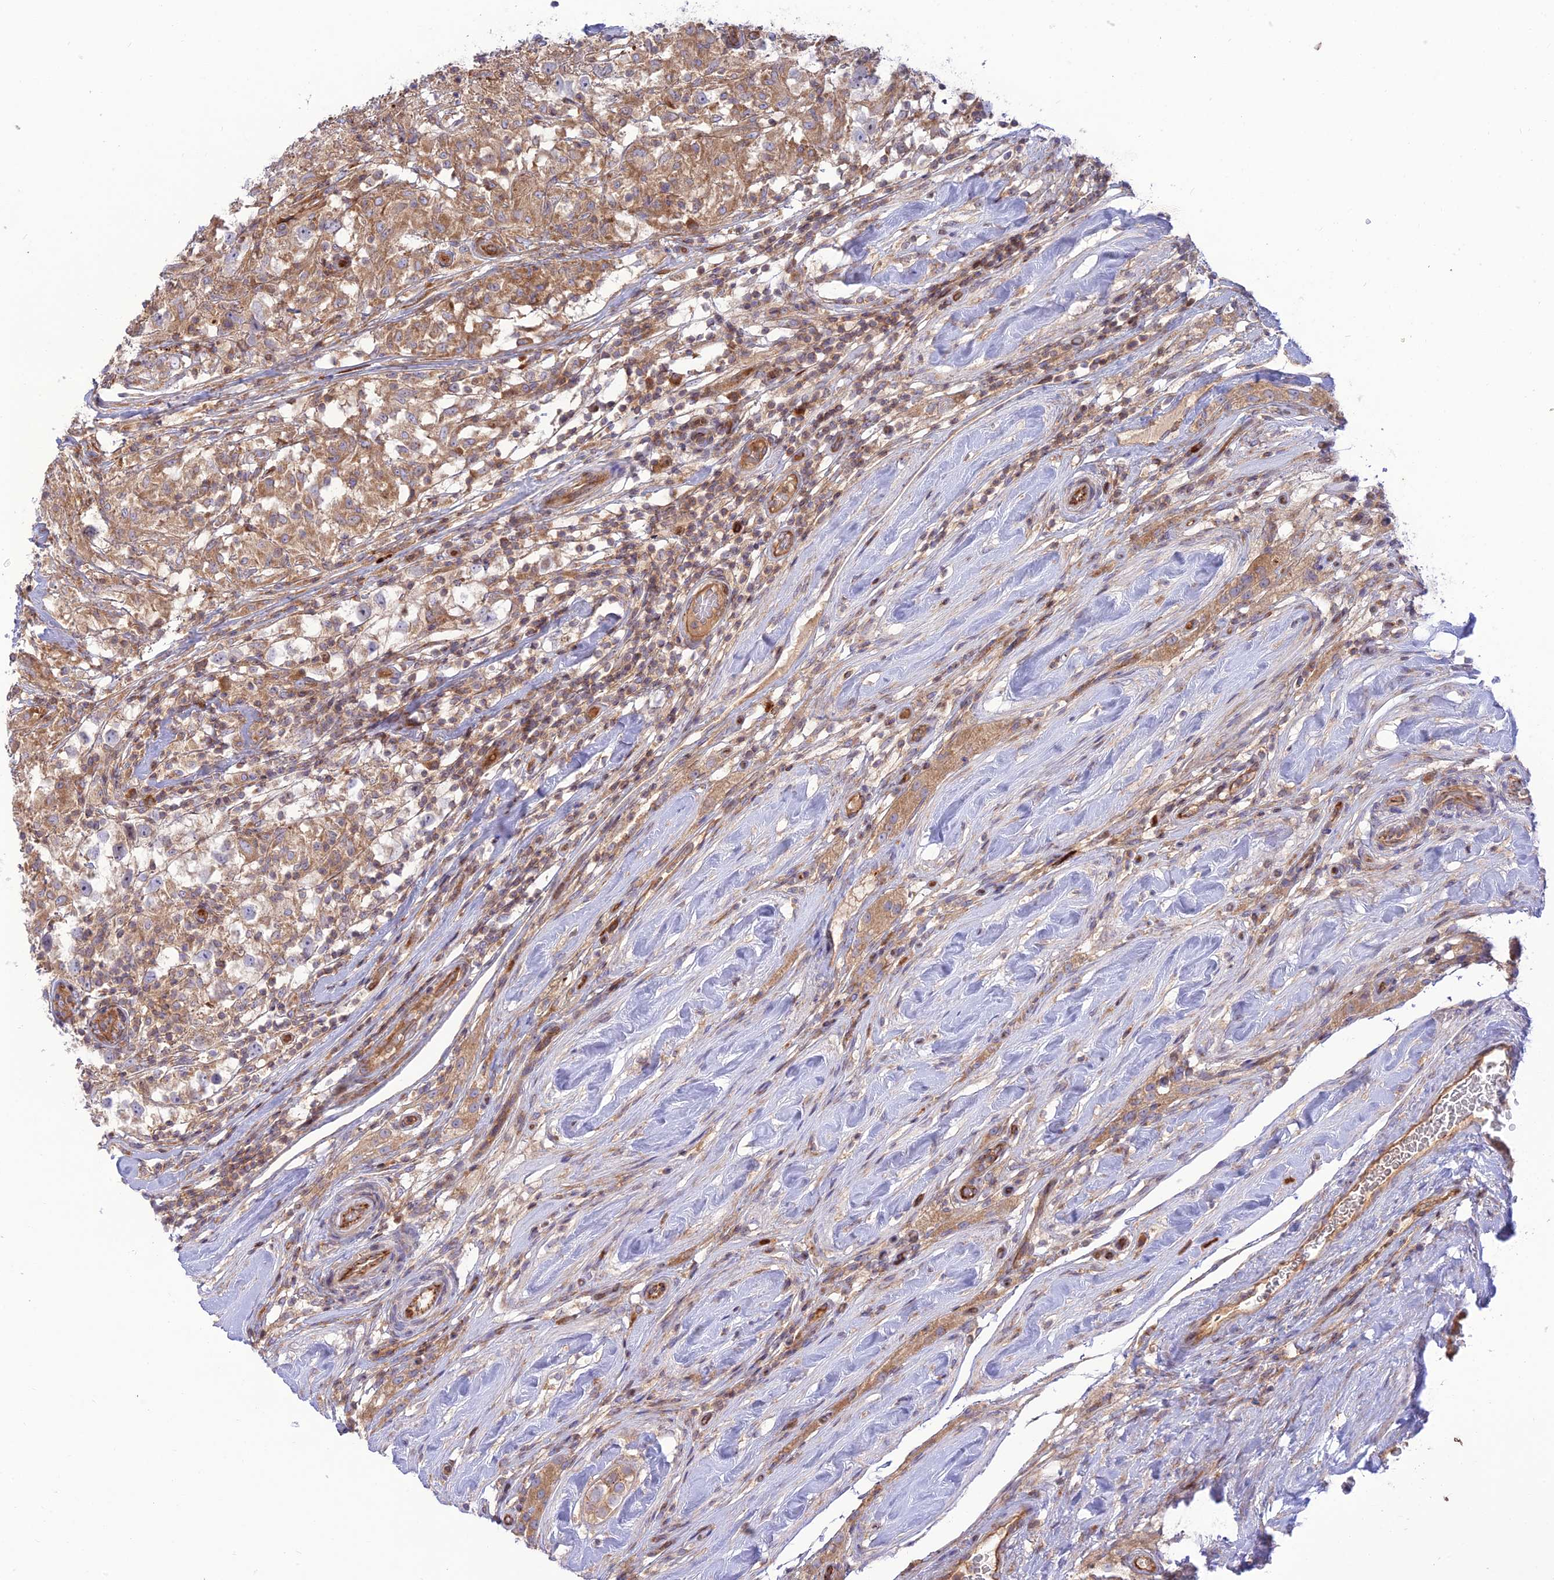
{"staining": {"intensity": "moderate", "quantity": ">75%", "location": "cytoplasmic/membranous"}, "tissue": "testis cancer", "cell_type": "Tumor cells", "image_type": "cancer", "snomed": [{"axis": "morphology", "description": "Seminoma, NOS"}, {"axis": "topography", "description": "Testis"}], "caption": "IHC (DAB) staining of human testis cancer displays moderate cytoplasmic/membranous protein positivity in approximately >75% of tumor cells. Nuclei are stained in blue.", "gene": "PIMREG", "patient": {"sex": "male", "age": 46}}